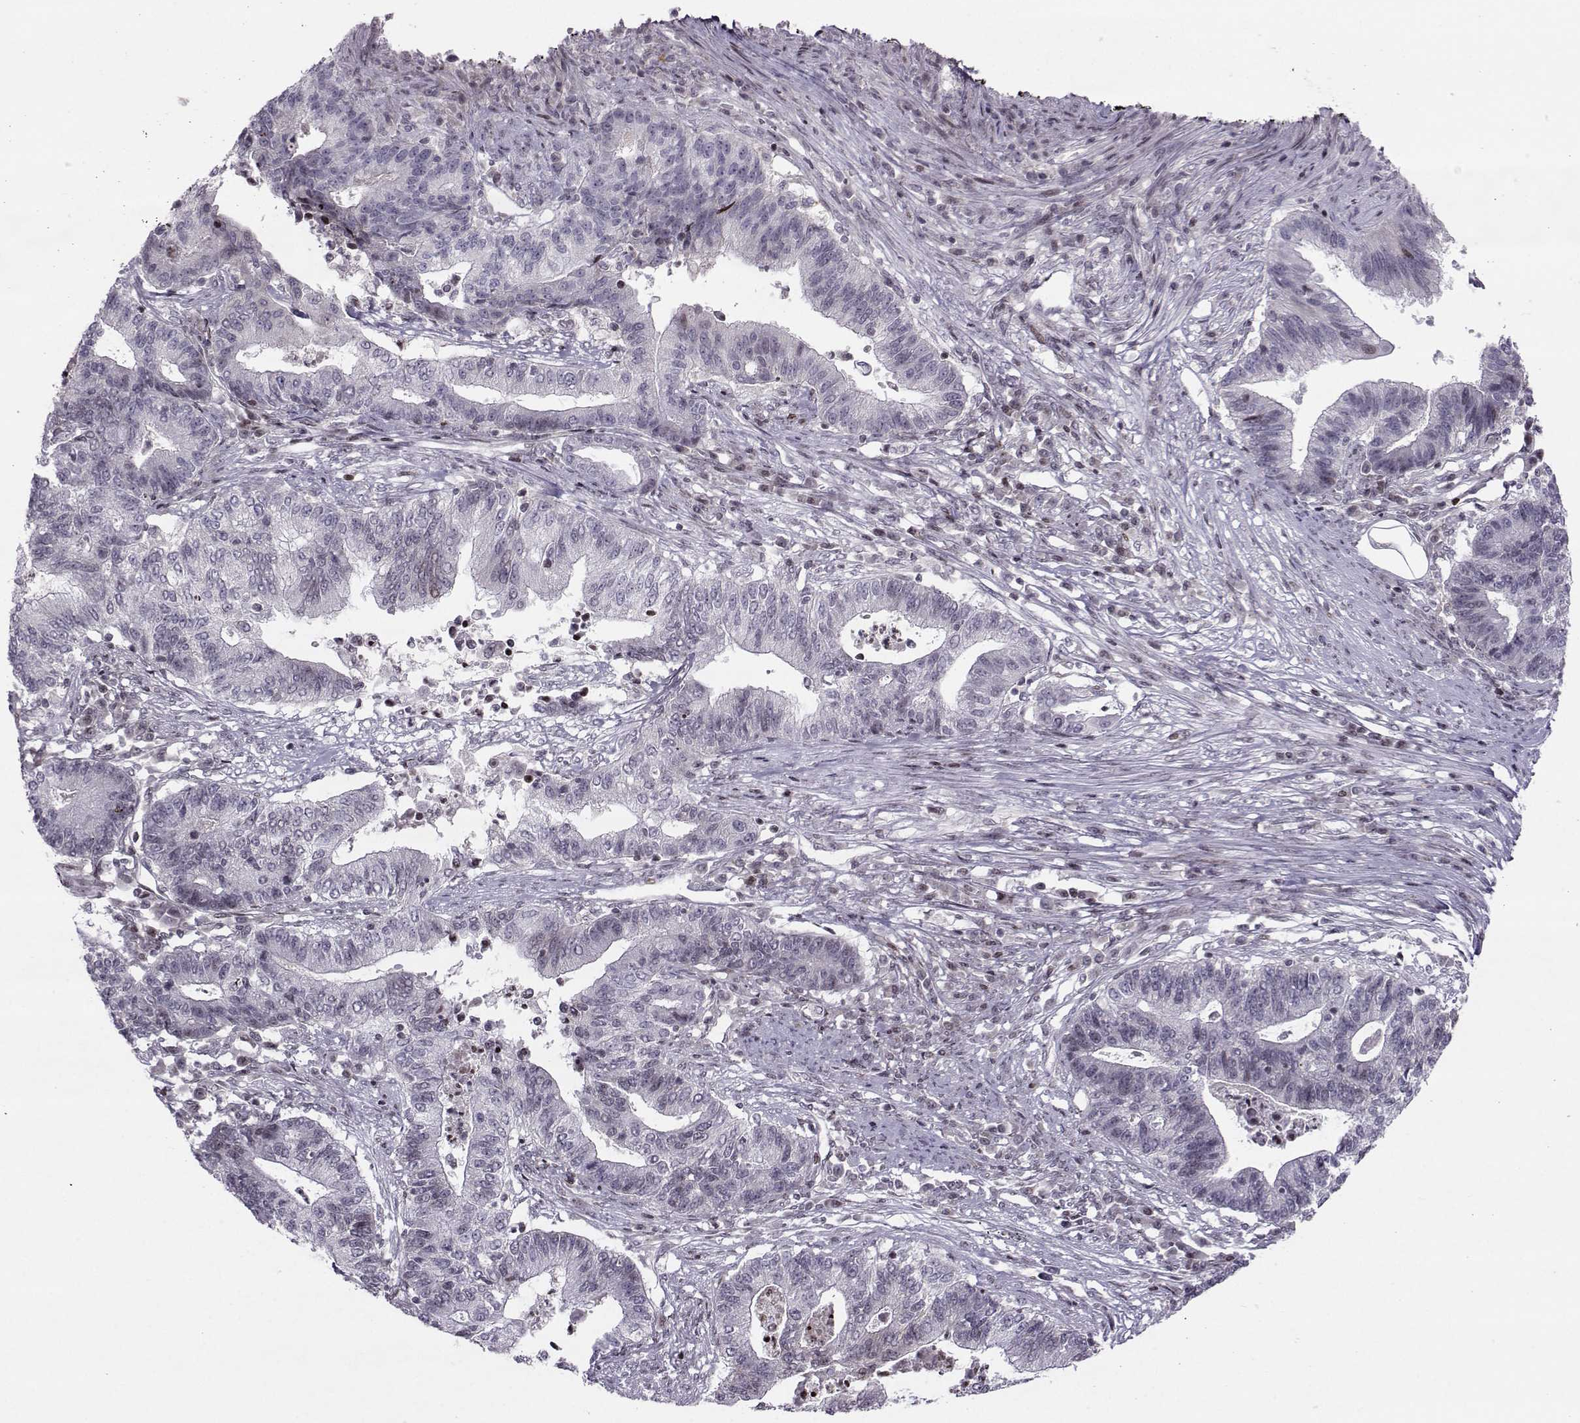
{"staining": {"intensity": "negative", "quantity": "none", "location": "none"}, "tissue": "endometrial cancer", "cell_type": "Tumor cells", "image_type": "cancer", "snomed": [{"axis": "morphology", "description": "Adenocarcinoma, NOS"}, {"axis": "topography", "description": "Uterus"}, {"axis": "topography", "description": "Endometrium"}], "caption": "Tumor cells are negative for brown protein staining in endometrial cancer.", "gene": "ZNF19", "patient": {"sex": "female", "age": 54}}